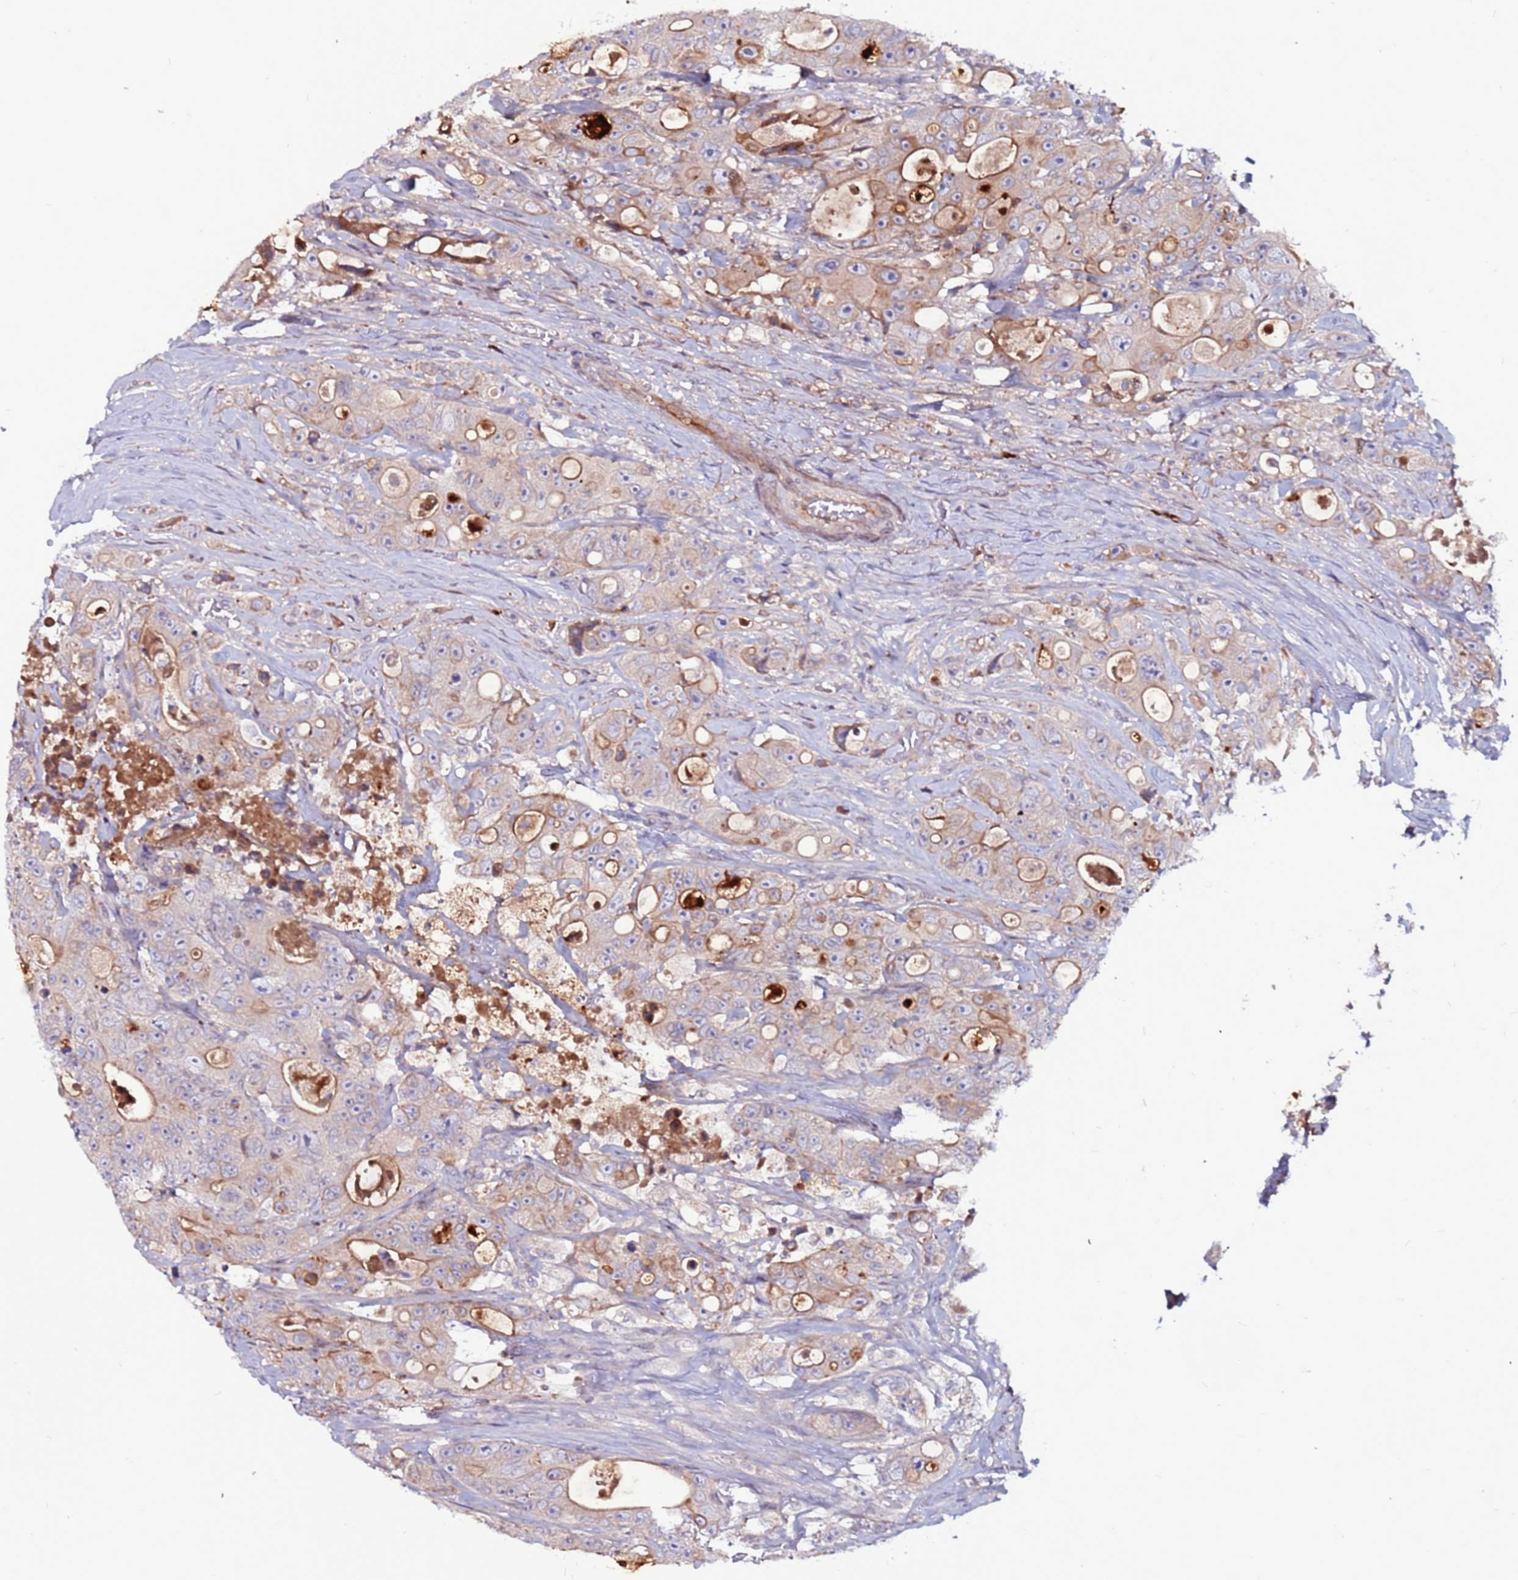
{"staining": {"intensity": "weak", "quantity": "<25%", "location": "cytoplasmic/membranous"}, "tissue": "colorectal cancer", "cell_type": "Tumor cells", "image_type": "cancer", "snomed": [{"axis": "morphology", "description": "Adenocarcinoma, NOS"}, {"axis": "topography", "description": "Colon"}], "caption": "There is no significant expression in tumor cells of colorectal cancer. (Brightfield microscopy of DAB (3,3'-diaminobenzidine) immunohistochemistry (IHC) at high magnification).", "gene": "CCDC71", "patient": {"sex": "female", "age": 46}}